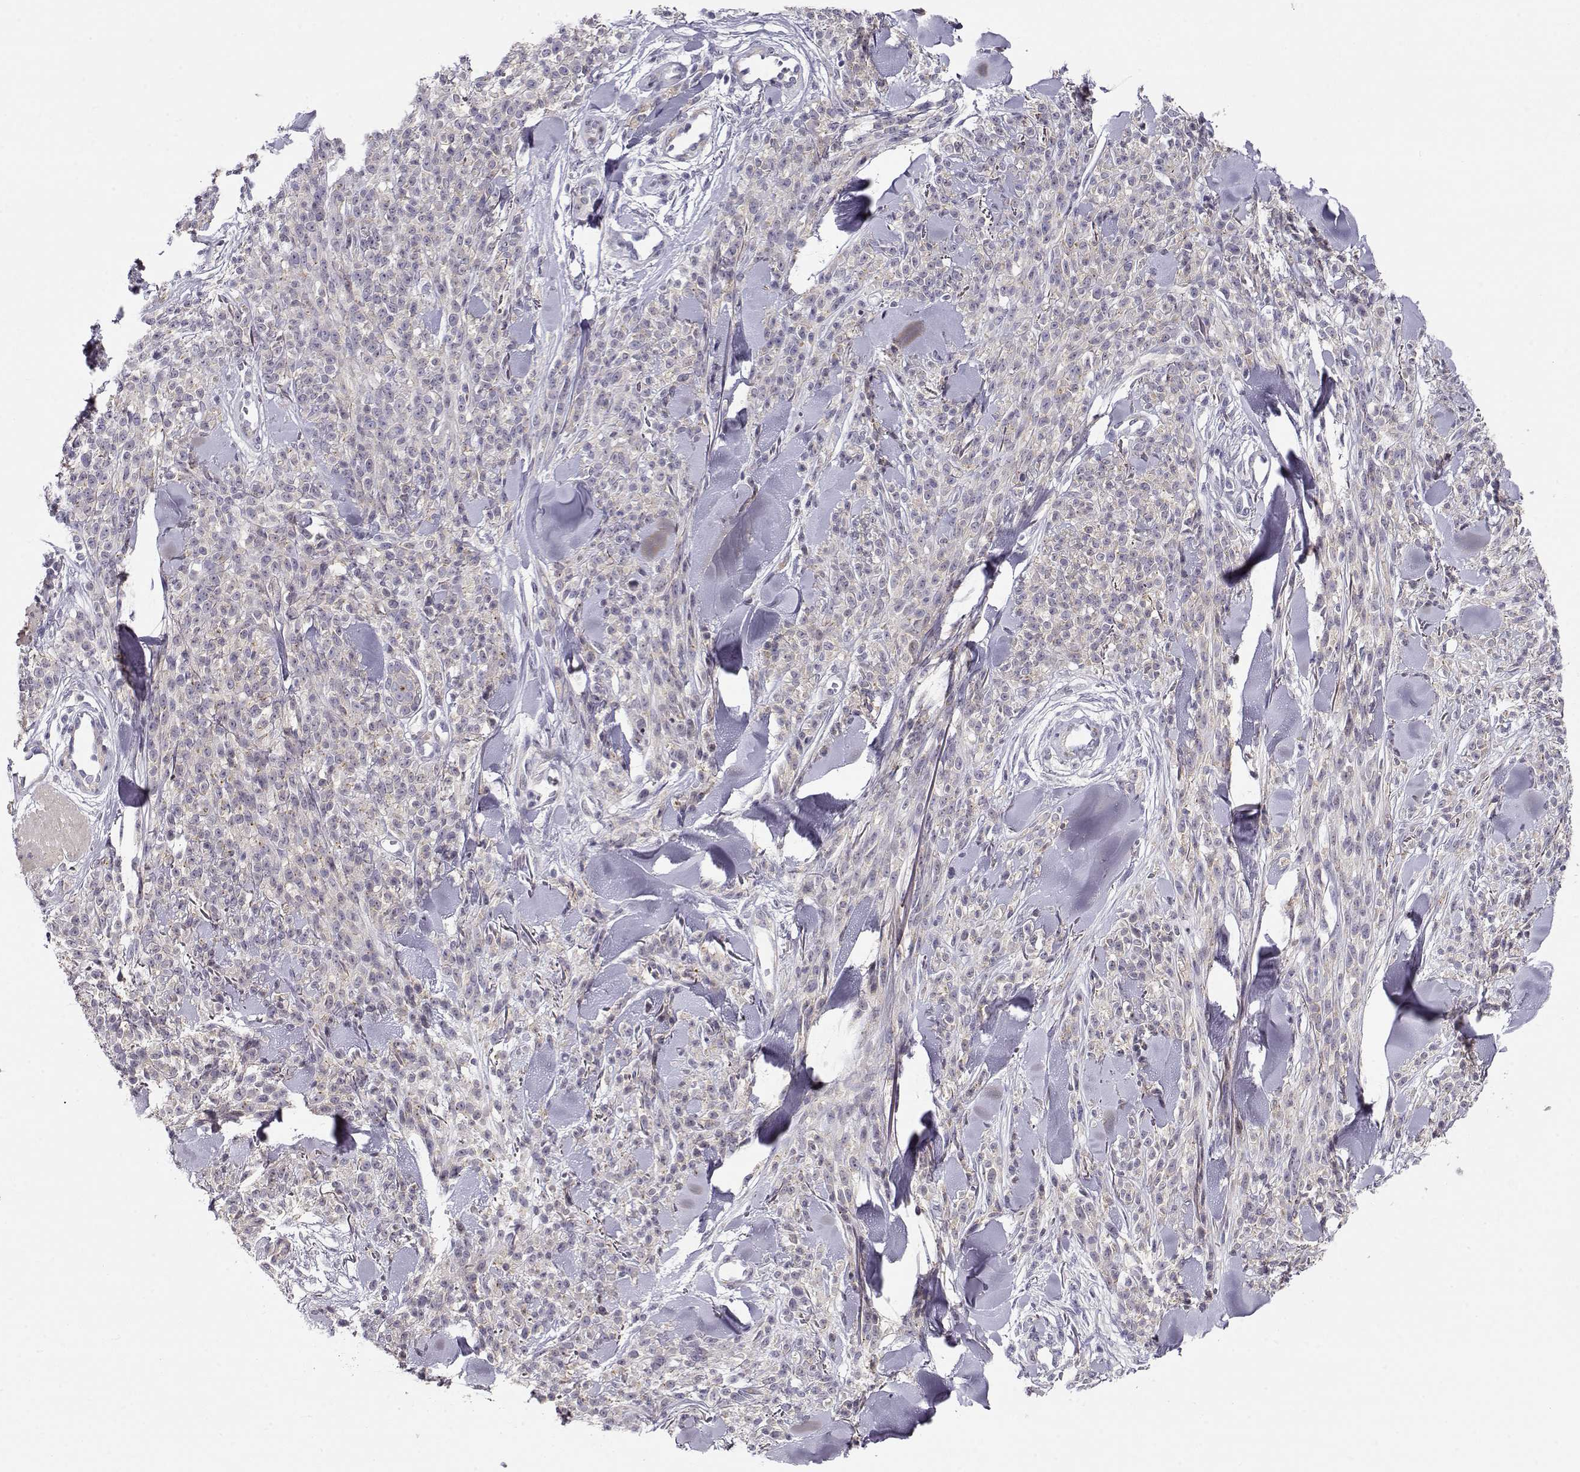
{"staining": {"intensity": "negative", "quantity": "none", "location": "none"}, "tissue": "melanoma", "cell_type": "Tumor cells", "image_type": "cancer", "snomed": [{"axis": "morphology", "description": "Malignant melanoma, NOS"}, {"axis": "topography", "description": "Skin"}, {"axis": "topography", "description": "Skin of trunk"}], "caption": "A histopathology image of human malignant melanoma is negative for staining in tumor cells.", "gene": "CRX", "patient": {"sex": "male", "age": 74}}